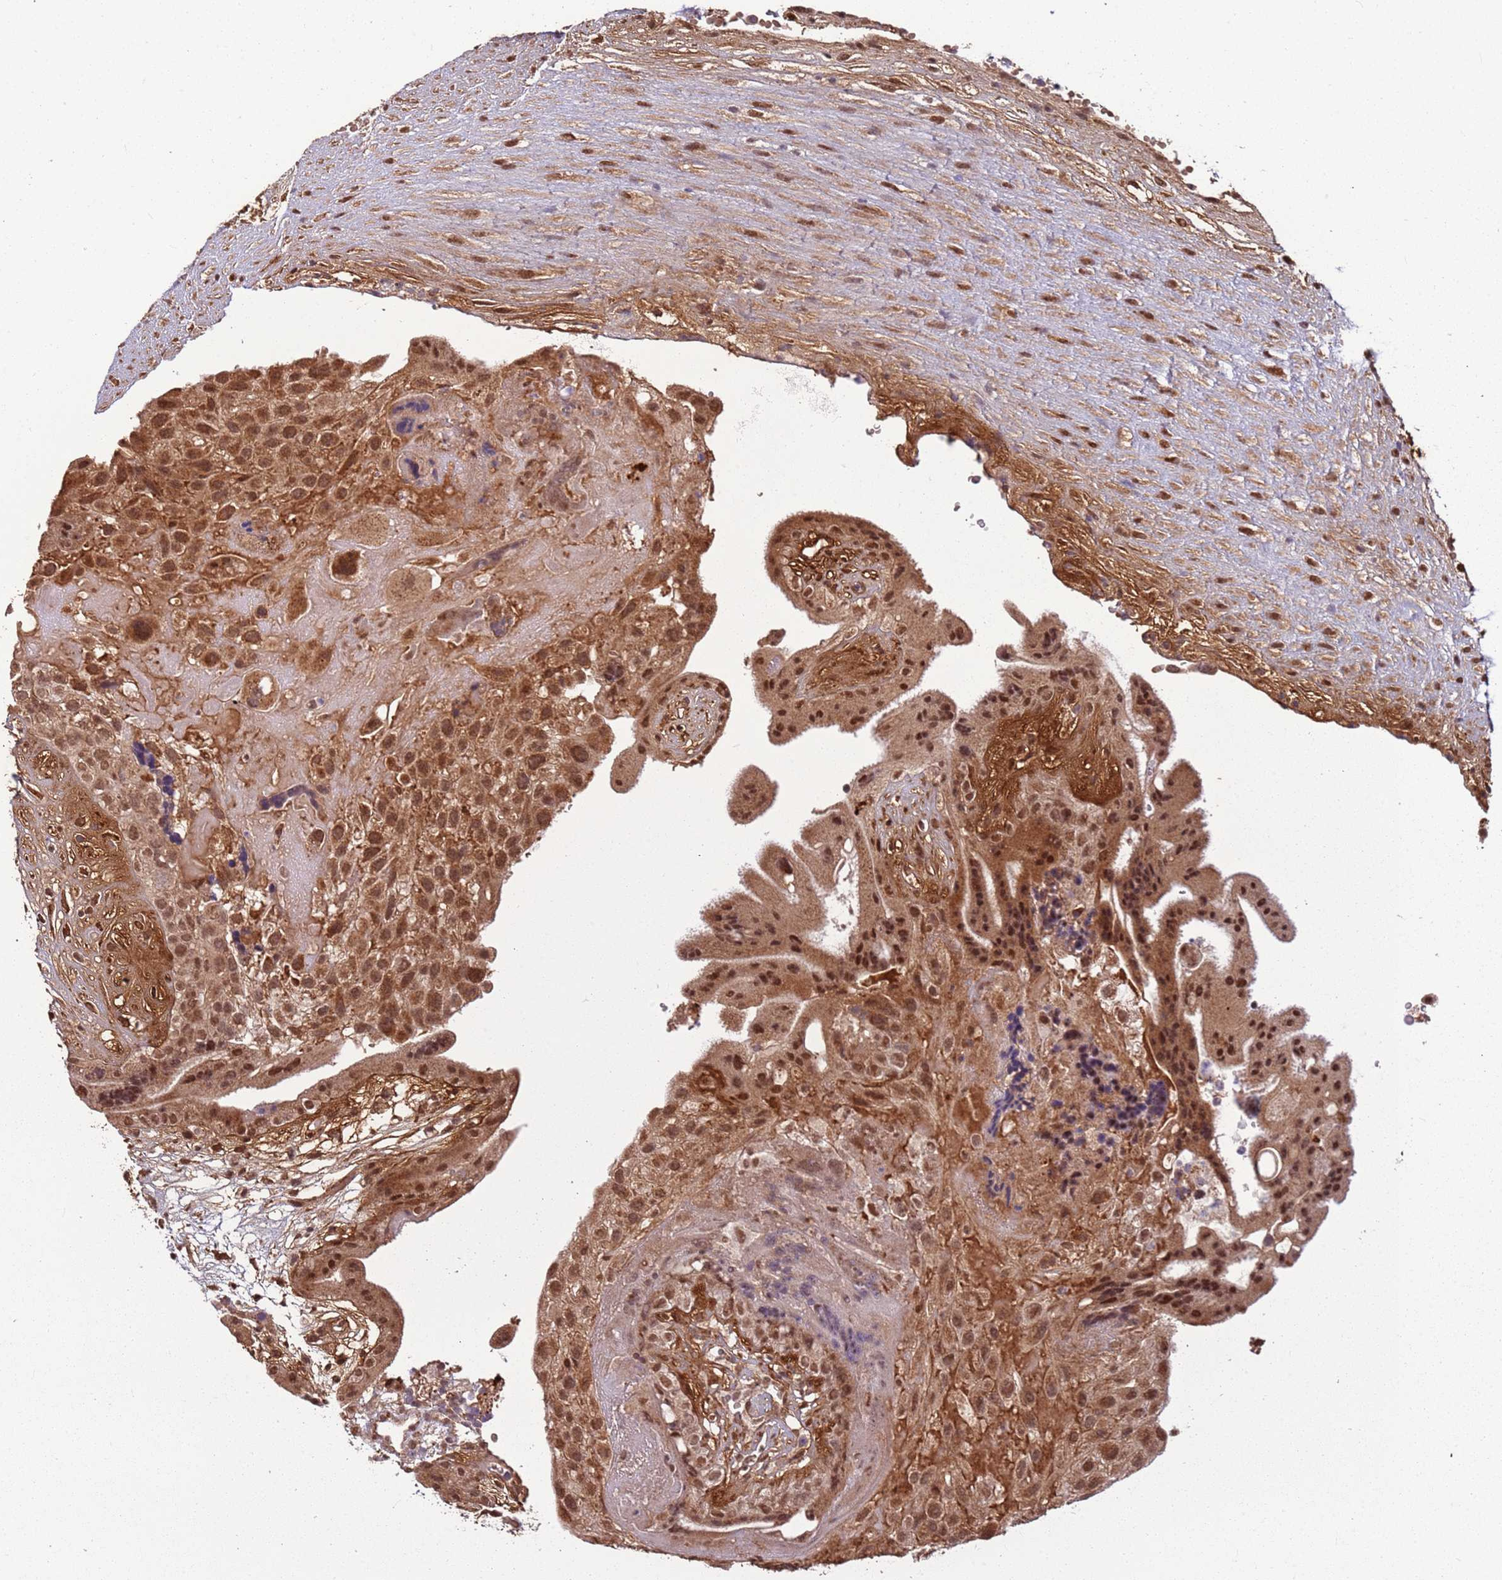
{"staining": {"intensity": "strong", "quantity": ">75%", "location": "cytoplasmic/membranous,nuclear"}, "tissue": "placenta", "cell_type": "Decidual cells", "image_type": "normal", "snomed": [{"axis": "morphology", "description": "Normal tissue, NOS"}, {"axis": "topography", "description": "Placenta"}], "caption": "An immunohistochemistry (IHC) histopathology image of normal tissue is shown. Protein staining in brown highlights strong cytoplasmic/membranous,nuclear positivity in placenta within decidual cells. The protein is stained brown, and the nuclei are stained in blue (DAB (3,3'-diaminobenzidine) IHC with brightfield microscopy, high magnification).", "gene": "POLR3H", "patient": {"sex": "female", "age": 18}}